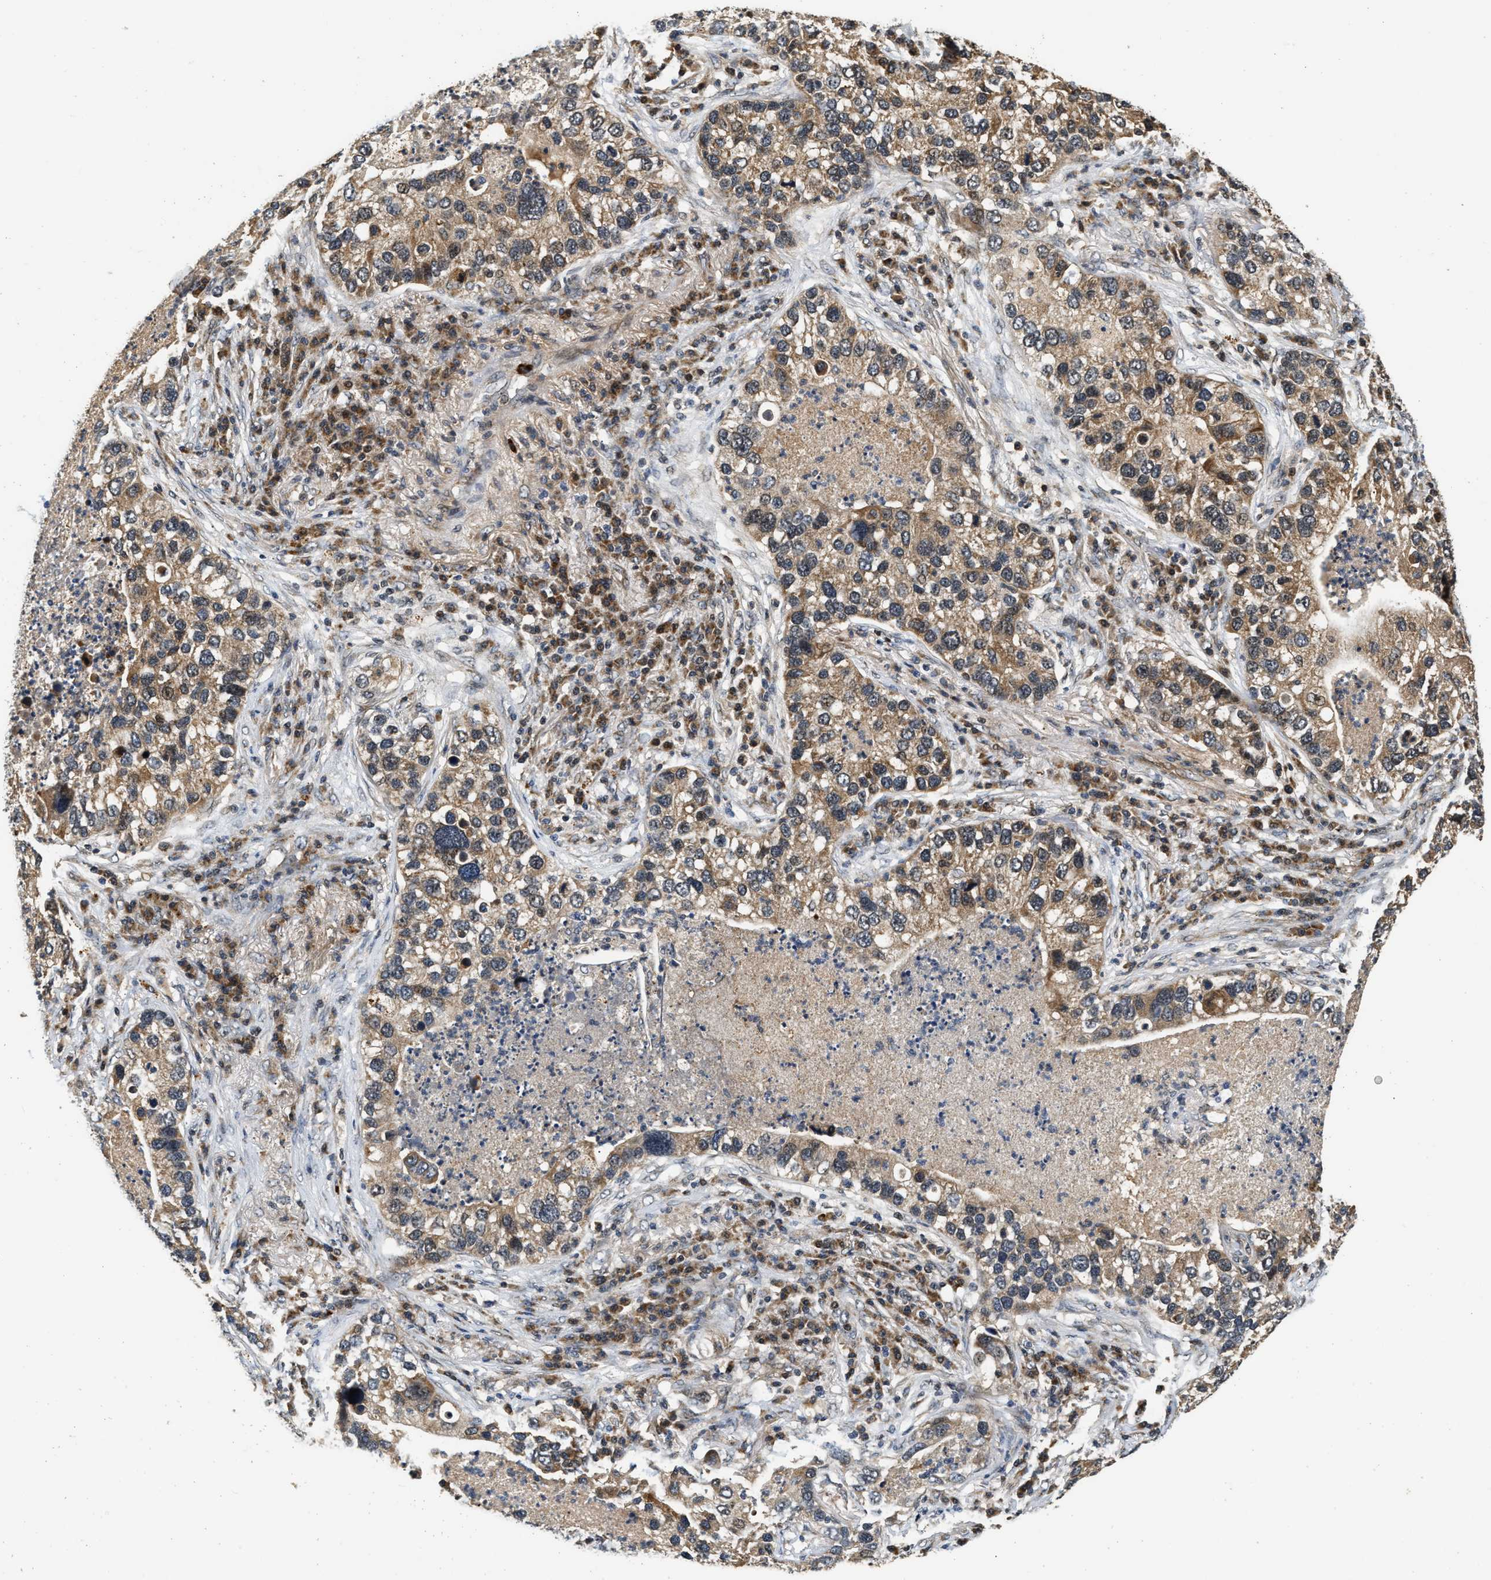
{"staining": {"intensity": "moderate", "quantity": ">75%", "location": "cytoplasmic/membranous"}, "tissue": "lung cancer", "cell_type": "Tumor cells", "image_type": "cancer", "snomed": [{"axis": "morphology", "description": "Normal tissue, NOS"}, {"axis": "morphology", "description": "Adenocarcinoma, NOS"}, {"axis": "topography", "description": "Bronchus"}, {"axis": "topography", "description": "Lung"}], "caption": "Tumor cells demonstrate medium levels of moderate cytoplasmic/membranous staining in approximately >75% of cells in human lung adenocarcinoma.", "gene": "EXTL2", "patient": {"sex": "male", "age": 54}}